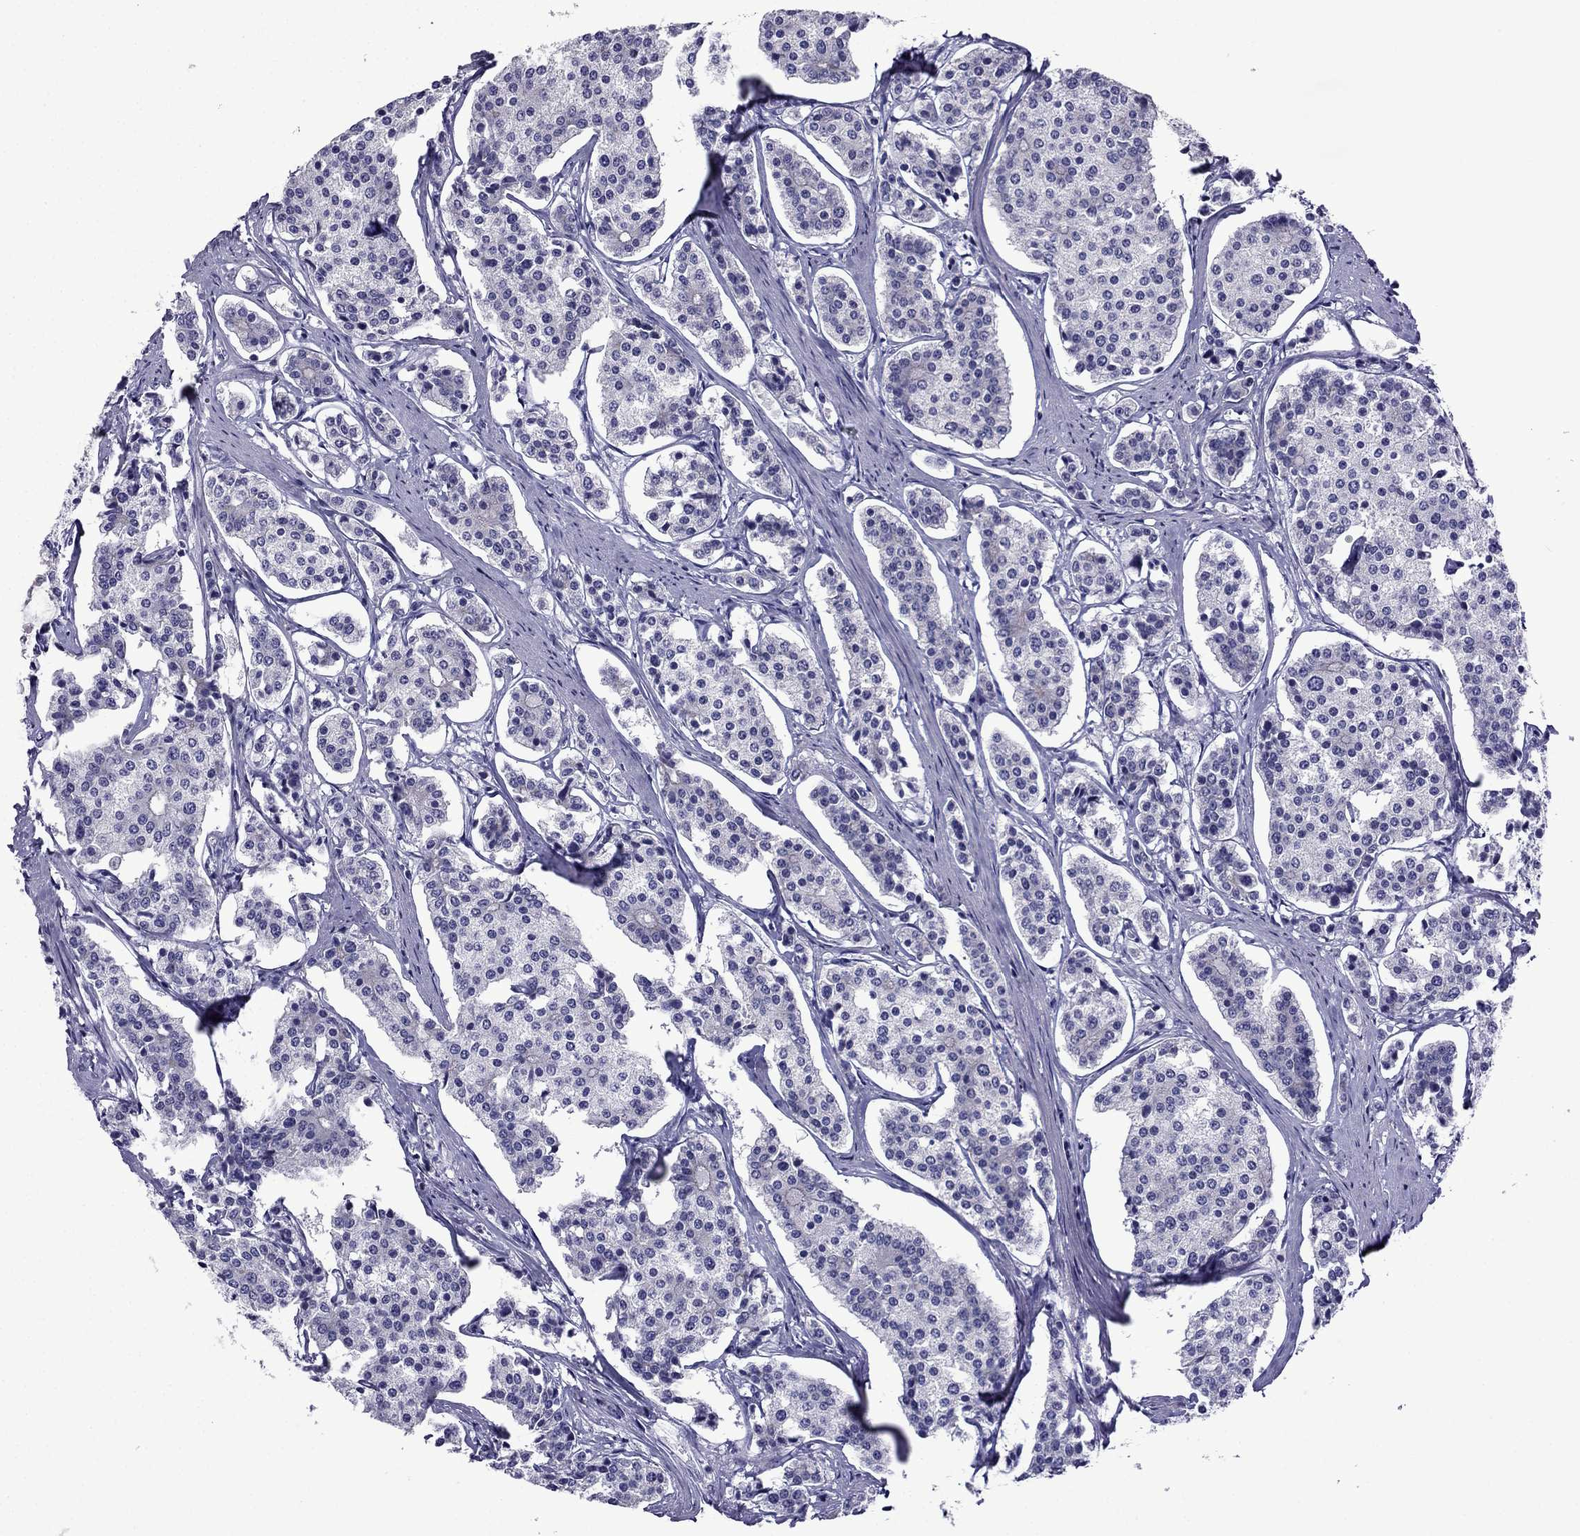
{"staining": {"intensity": "negative", "quantity": "none", "location": "none"}, "tissue": "carcinoid", "cell_type": "Tumor cells", "image_type": "cancer", "snomed": [{"axis": "morphology", "description": "Carcinoid, malignant, NOS"}, {"axis": "topography", "description": "Small intestine"}], "caption": "This histopathology image is of carcinoid stained with immunohistochemistry to label a protein in brown with the nuclei are counter-stained blue. There is no positivity in tumor cells. The staining was performed using DAB to visualize the protein expression in brown, while the nuclei were stained in blue with hematoxylin (Magnification: 20x).", "gene": "POM121L12", "patient": {"sex": "female", "age": 65}}